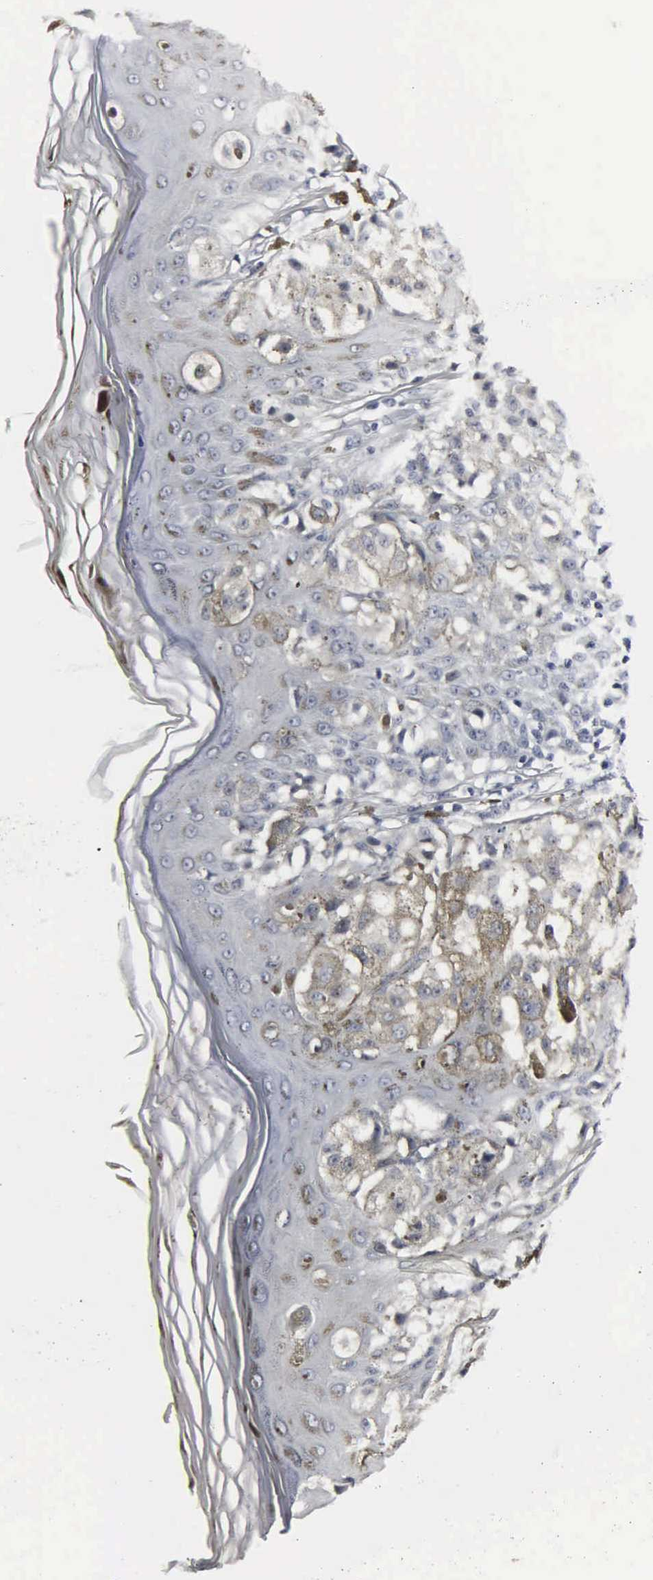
{"staining": {"intensity": "negative", "quantity": "none", "location": "none"}, "tissue": "melanoma", "cell_type": "Tumor cells", "image_type": "cancer", "snomed": [{"axis": "morphology", "description": "Malignant melanoma, NOS"}, {"axis": "topography", "description": "Skin"}], "caption": "Melanoma was stained to show a protein in brown. There is no significant positivity in tumor cells.", "gene": "DGCR2", "patient": {"sex": "female", "age": 55}}